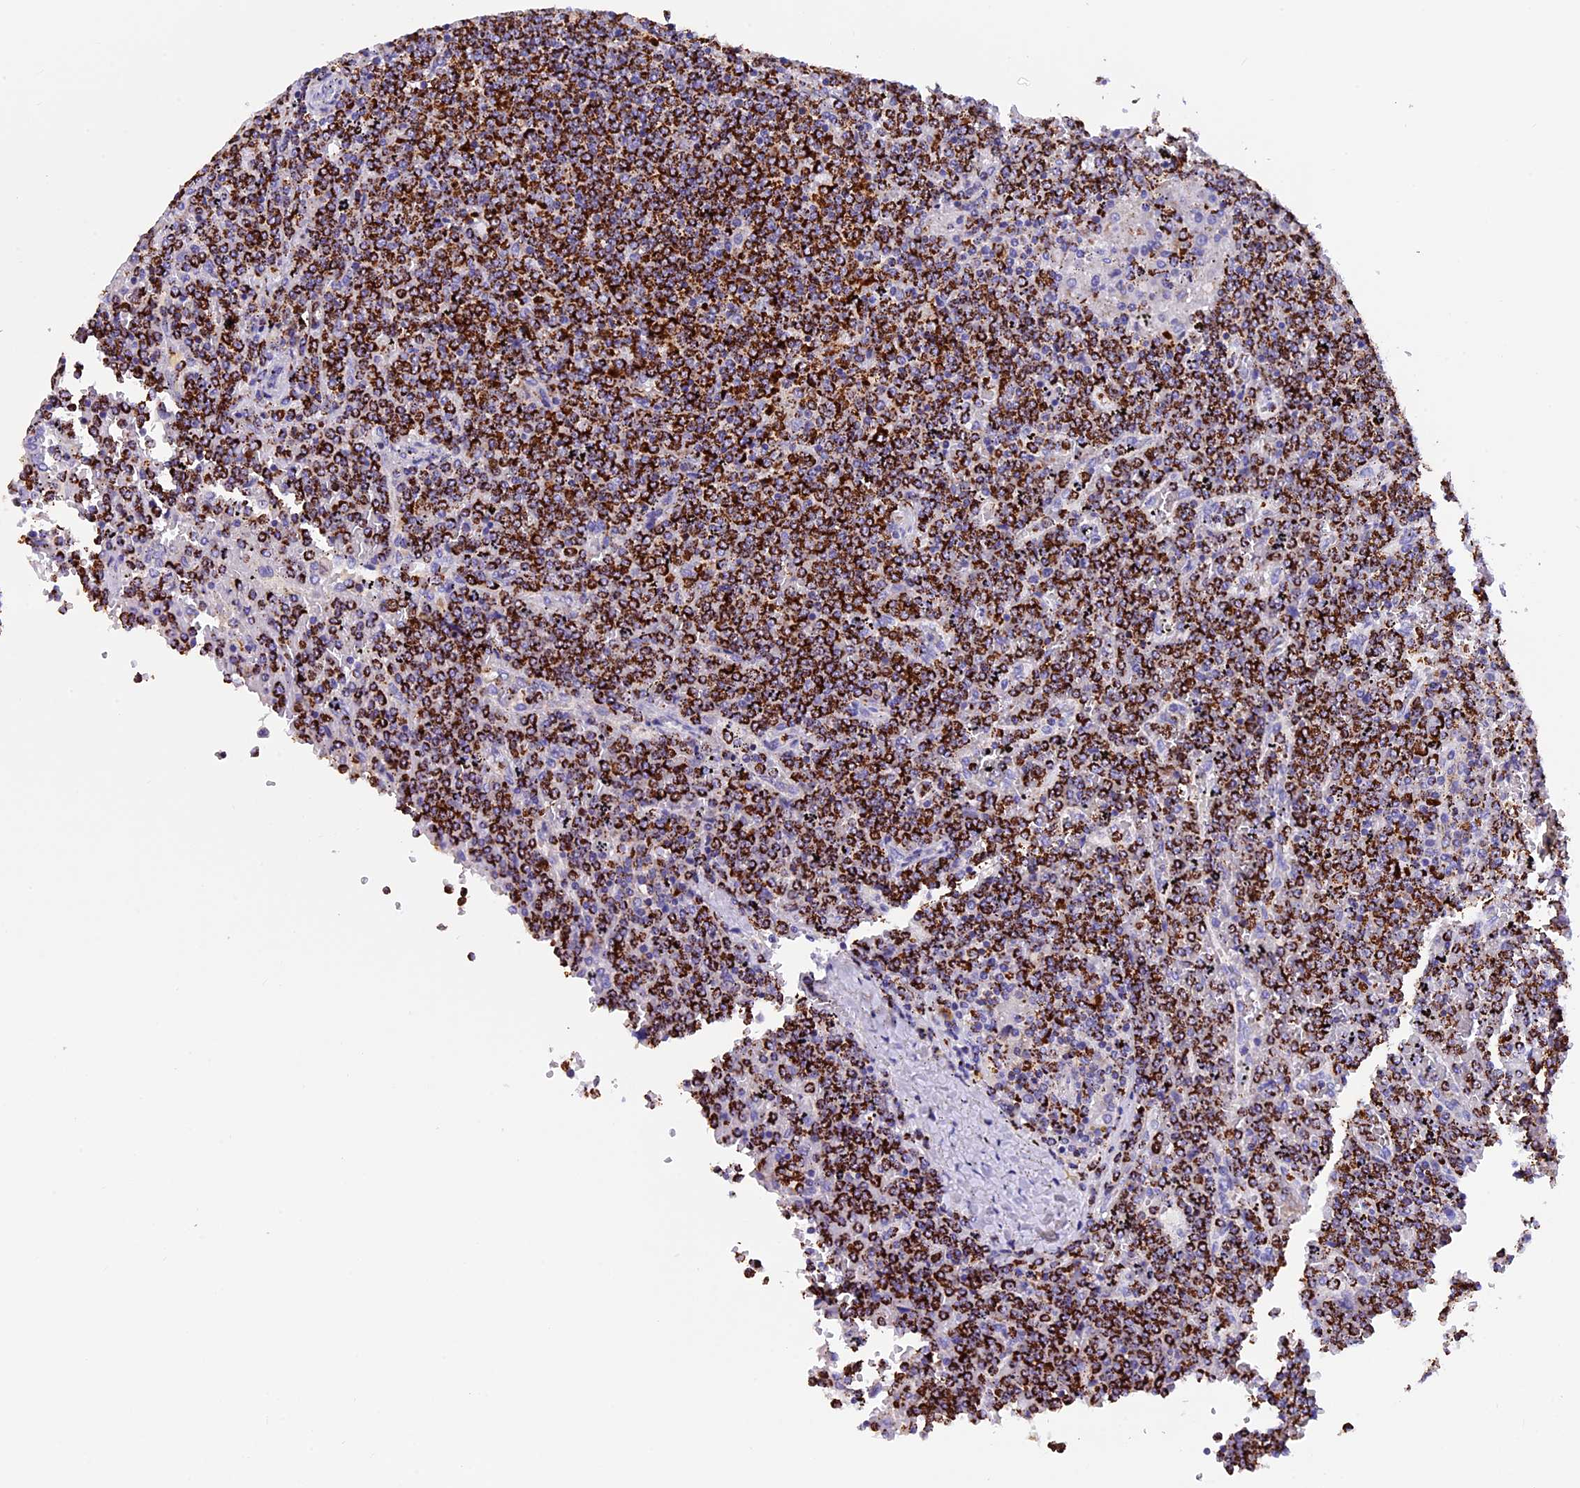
{"staining": {"intensity": "strong", "quantity": ">75%", "location": "cytoplasmic/membranous"}, "tissue": "lymphoma", "cell_type": "Tumor cells", "image_type": "cancer", "snomed": [{"axis": "morphology", "description": "Malignant lymphoma, non-Hodgkin's type, Low grade"}, {"axis": "topography", "description": "Spleen"}], "caption": "Protein analysis of low-grade malignant lymphoma, non-Hodgkin's type tissue reveals strong cytoplasmic/membranous staining in about >75% of tumor cells.", "gene": "SLC8B1", "patient": {"sex": "female", "age": 19}}